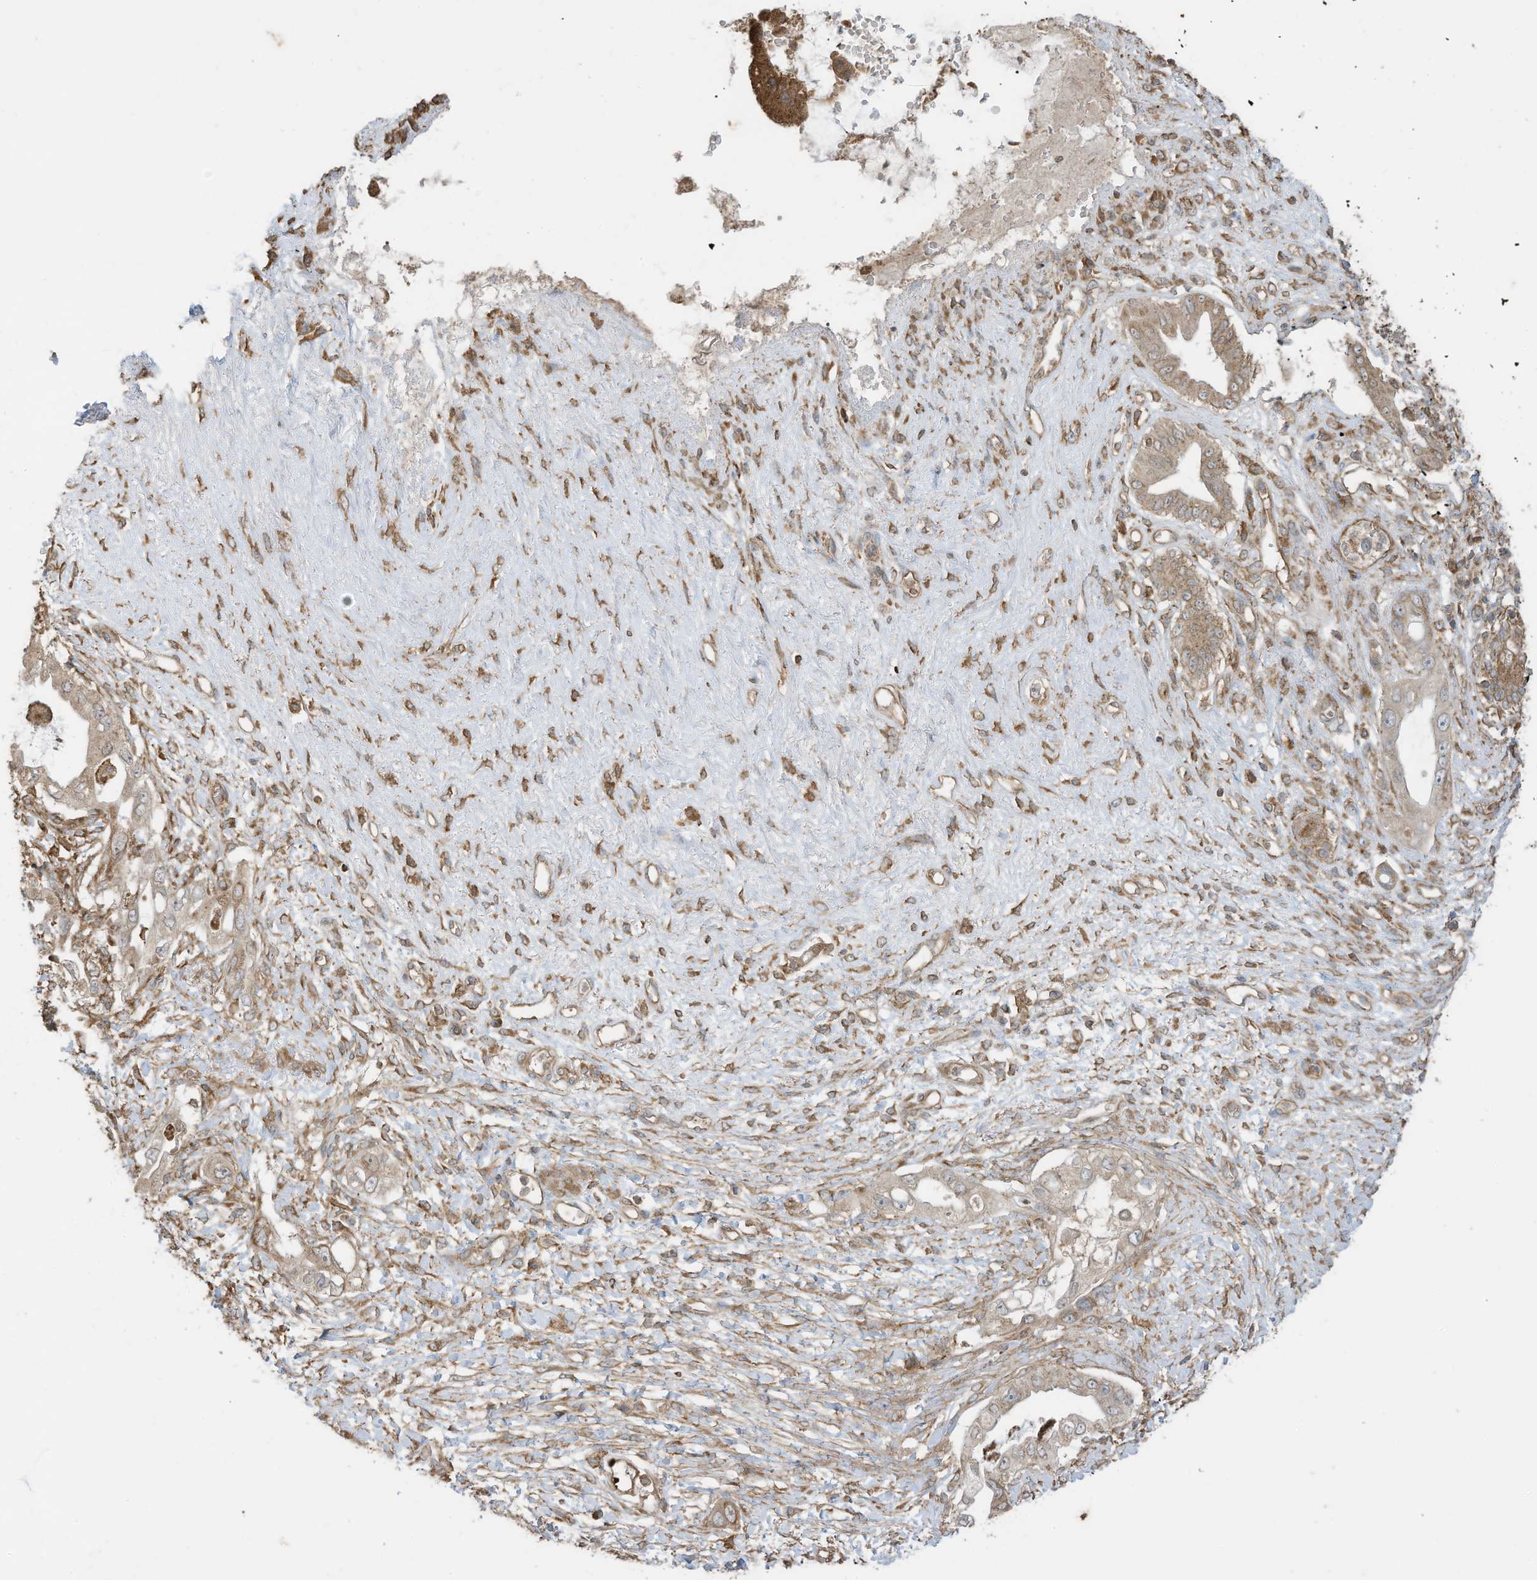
{"staining": {"intensity": "weak", "quantity": "25%-75%", "location": "cytoplasmic/membranous"}, "tissue": "pancreatic cancer", "cell_type": "Tumor cells", "image_type": "cancer", "snomed": [{"axis": "morphology", "description": "Inflammation, NOS"}, {"axis": "morphology", "description": "Adenocarcinoma, NOS"}, {"axis": "topography", "description": "Pancreas"}], "caption": "DAB (3,3'-diaminobenzidine) immunohistochemical staining of adenocarcinoma (pancreatic) shows weak cytoplasmic/membranous protein positivity in approximately 25%-75% of tumor cells.", "gene": "CGAS", "patient": {"sex": "female", "age": 56}}